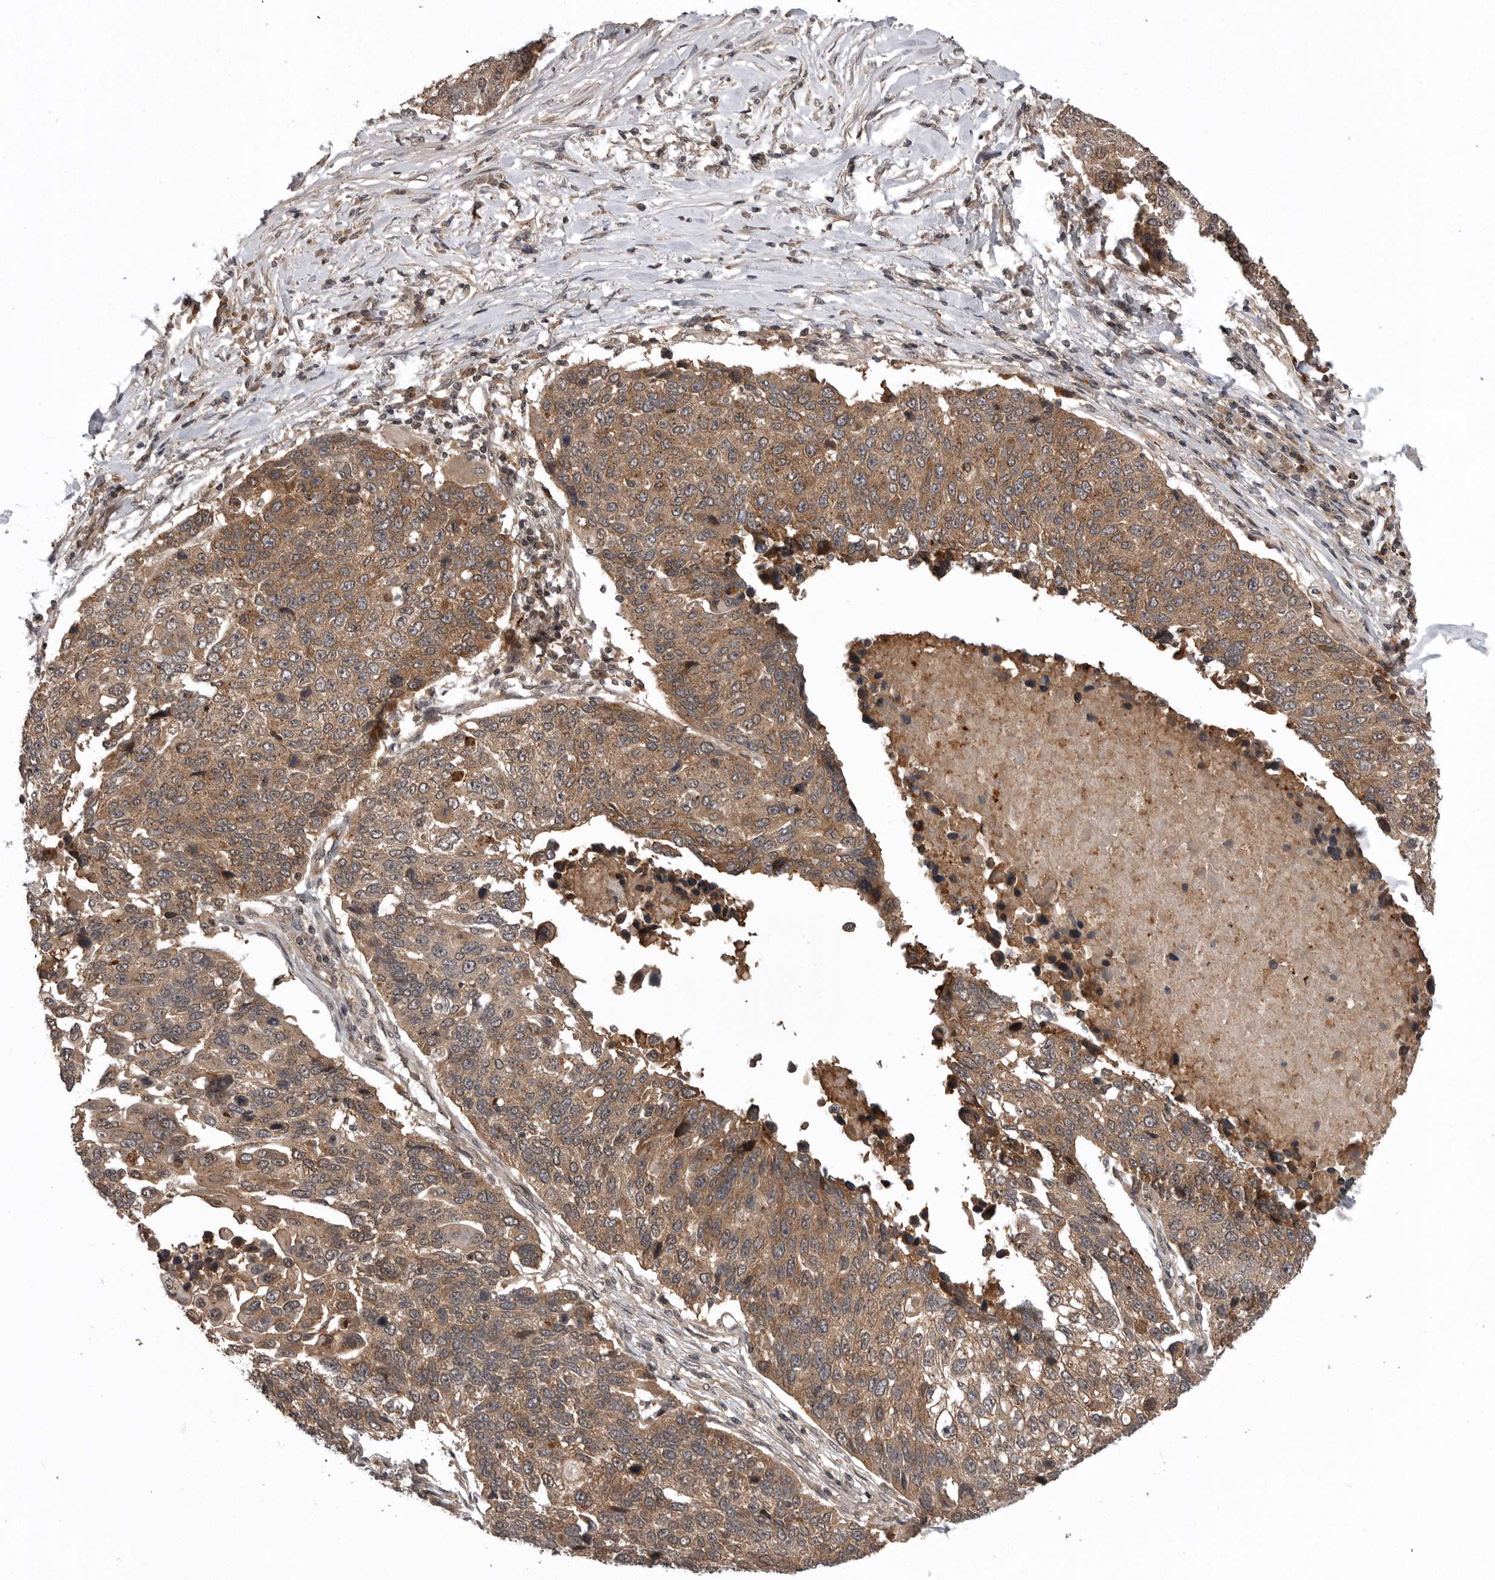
{"staining": {"intensity": "moderate", "quantity": ">75%", "location": "cytoplasmic/membranous"}, "tissue": "lung cancer", "cell_type": "Tumor cells", "image_type": "cancer", "snomed": [{"axis": "morphology", "description": "Squamous cell carcinoma, NOS"}, {"axis": "topography", "description": "Lung"}], "caption": "Immunohistochemistry staining of lung cancer, which displays medium levels of moderate cytoplasmic/membranous staining in about >75% of tumor cells indicating moderate cytoplasmic/membranous protein positivity. The staining was performed using DAB (brown) for protein detection and nuclei were counterstained in hematoxylin (blue).", "gene": "AOAH", "patient": {"sex": "male", "age": 66}}